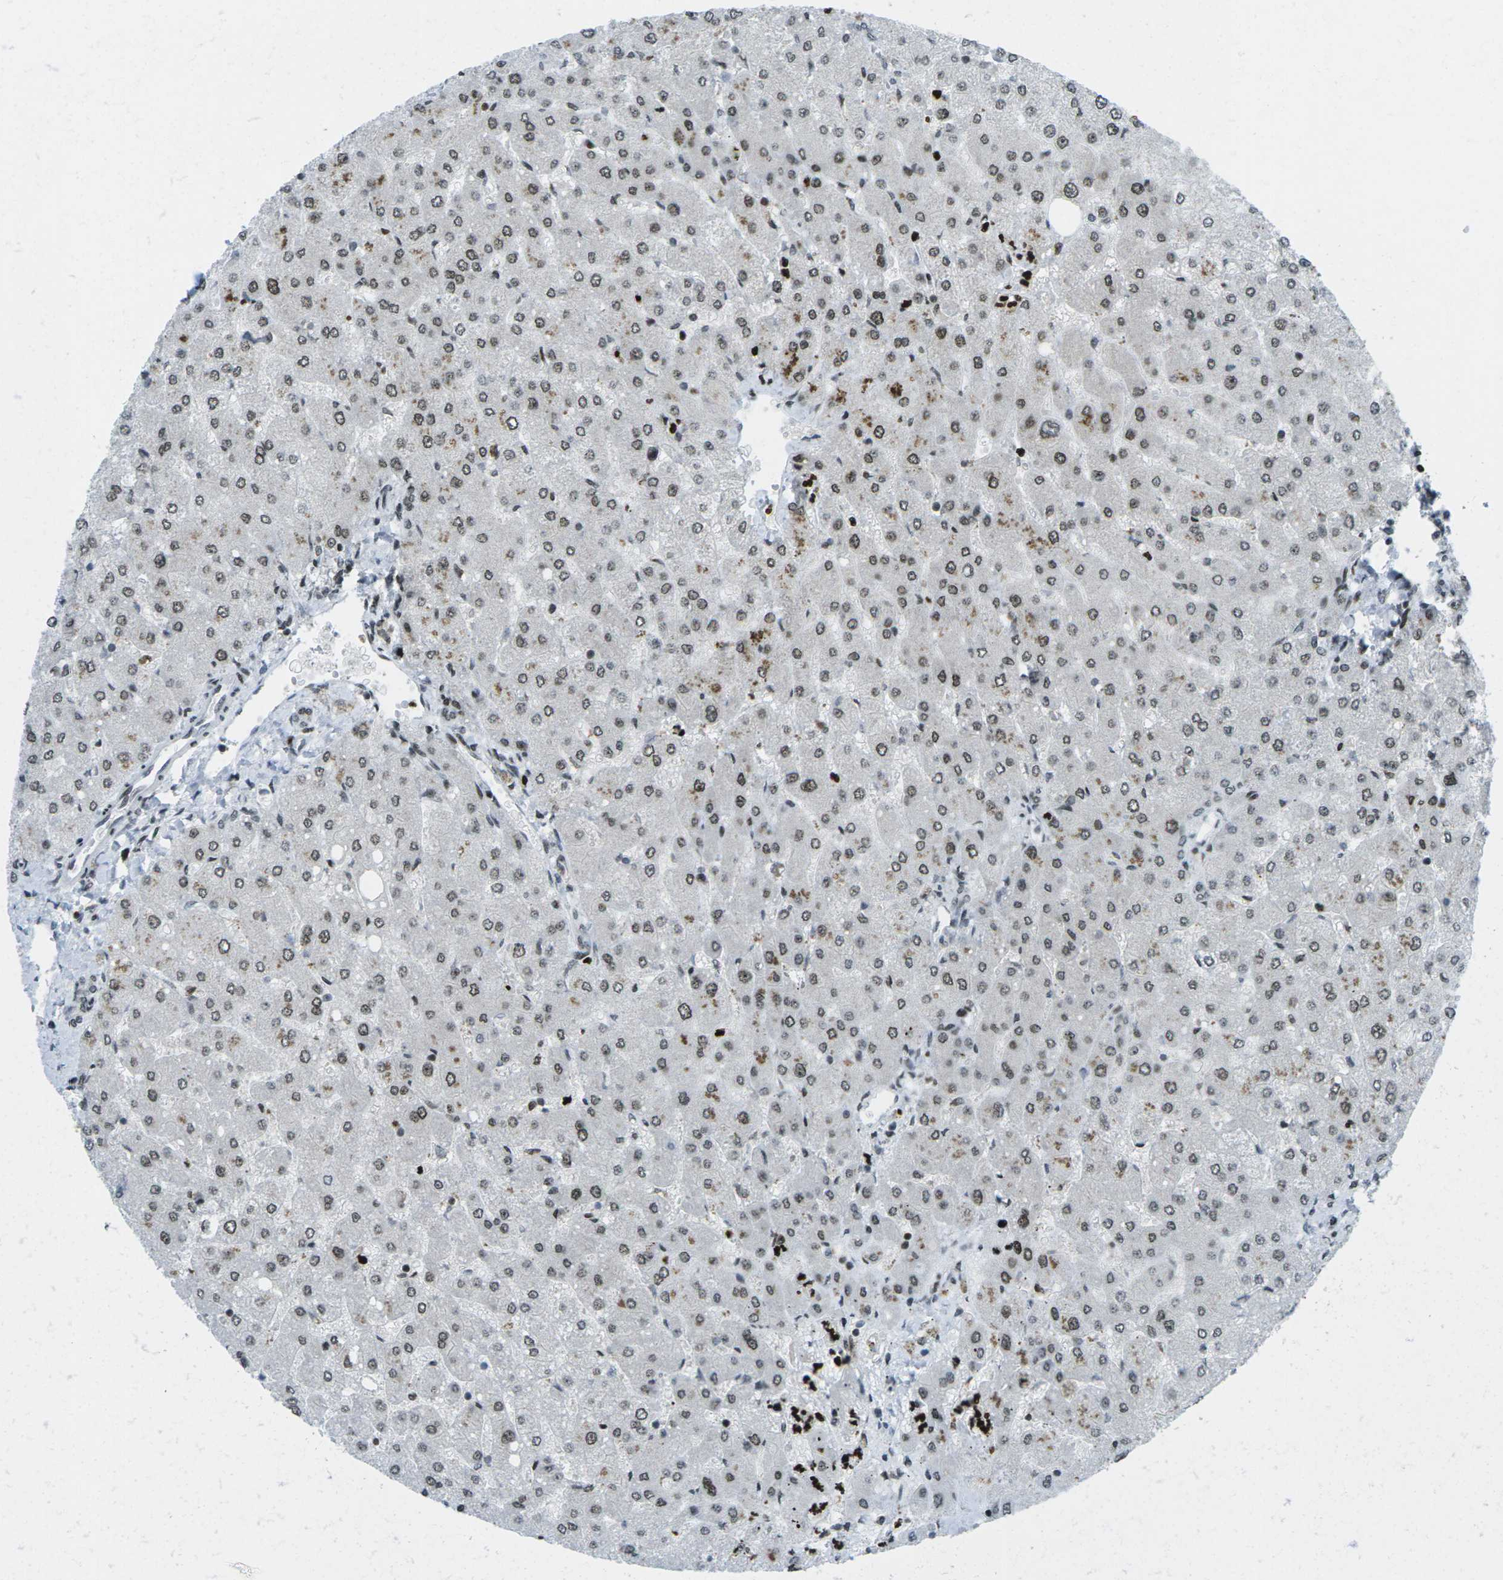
{"staining": {"intensity": "moderate", "quantity": ">75%", "location": "nuclear"}, "tissue": "liver", "cell_type": "Cholangiocytes", "image_type": "normal", "snomed": [{"axis": "morphology", "description": "Normal tissue, NOS"}, {"axis": "topography", "description": "Liver"}], "caption": "An image of human liver stained for a protein exhibits moderate nuclear brown staining in cholangiocytes. (DAB (3,3'-diaminobenzidine) IHC with brightfield microscopy, high magnification).", "gene": "EME1", "patient": {"sex": "male", "age": 55}}